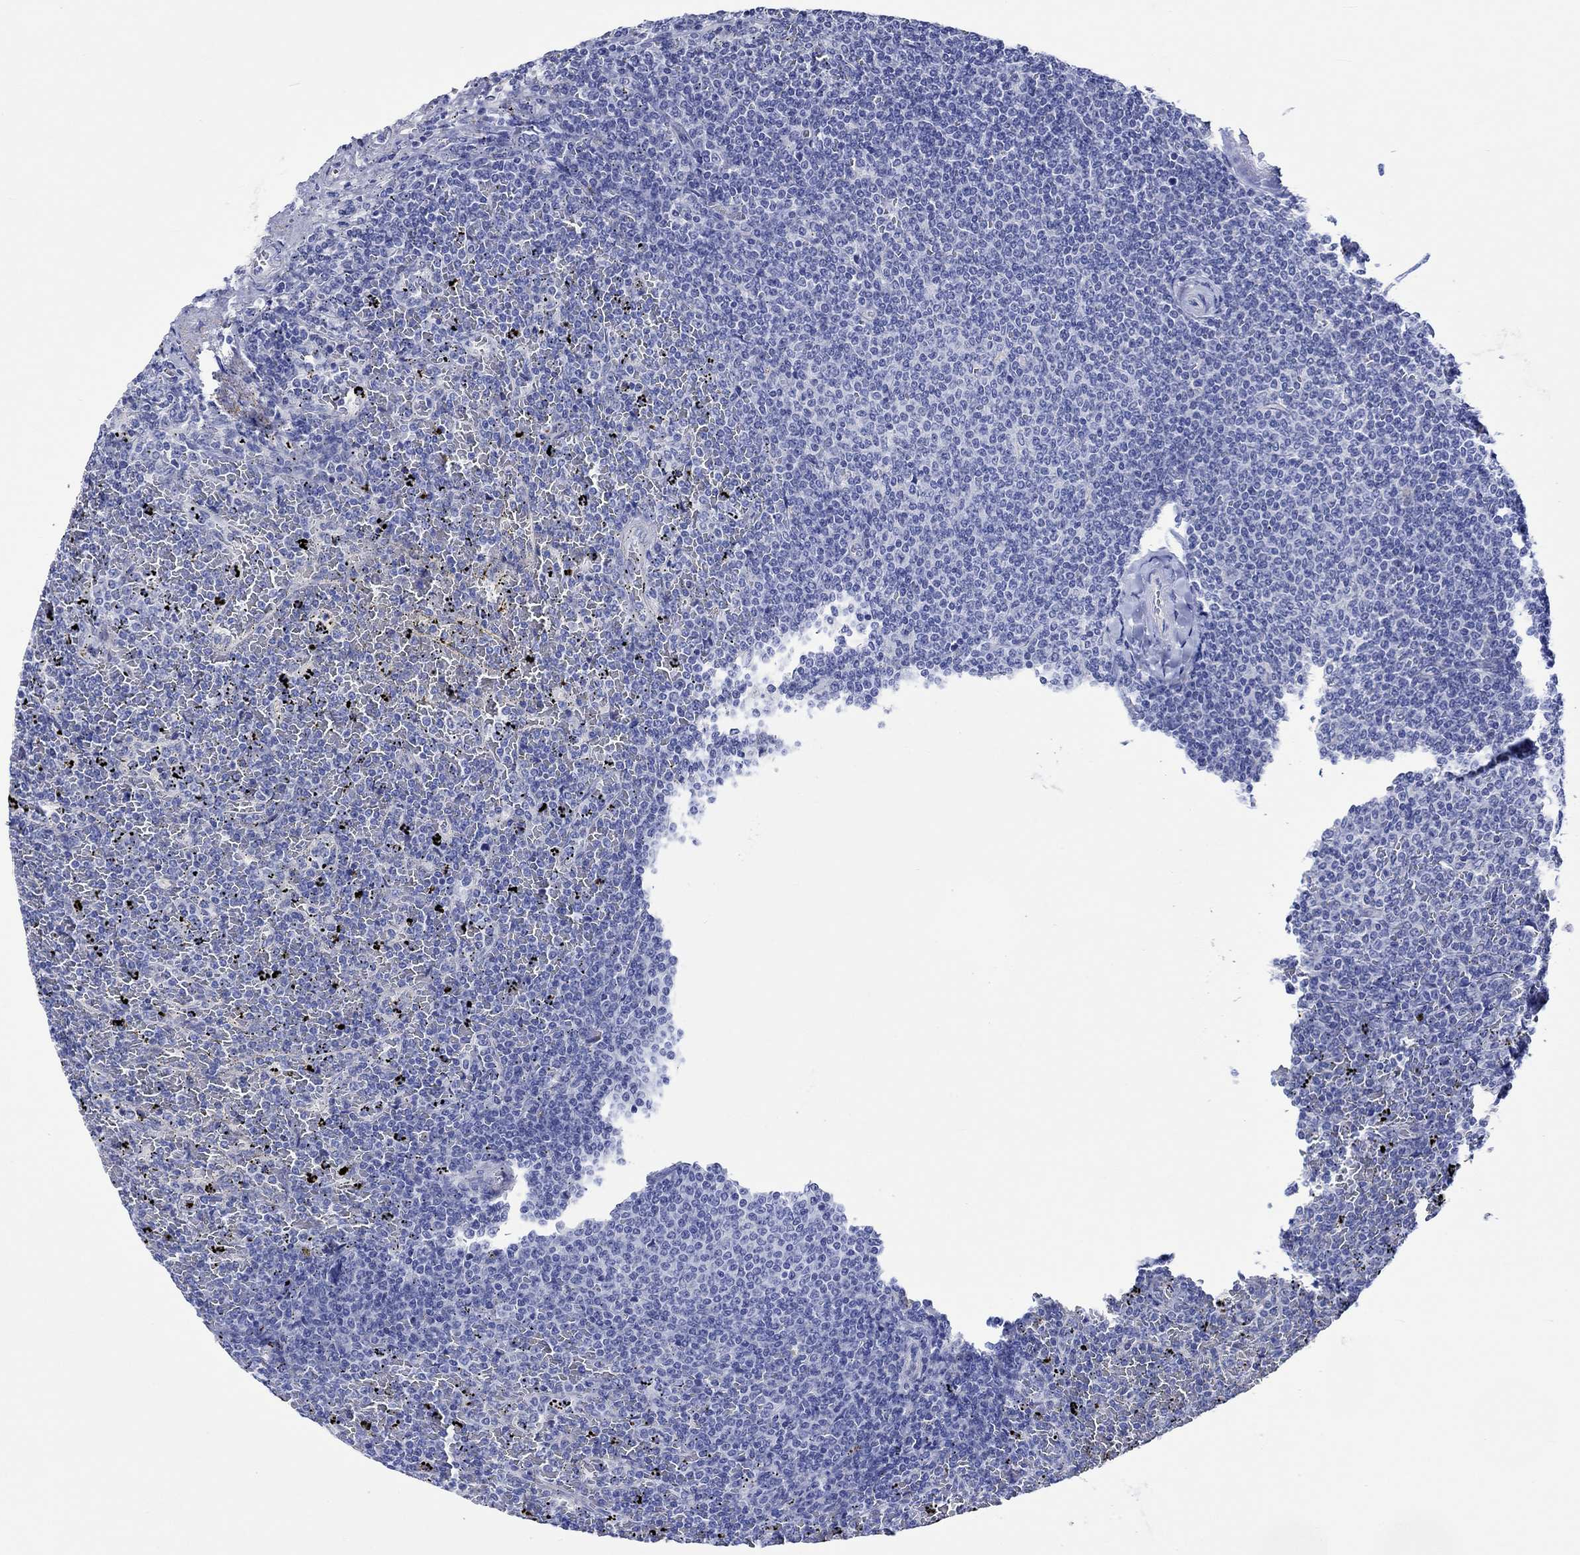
{"staining": {"intensity": "negative", "quantity": "none", "location": "none"}, "tissue": "lymphoma", "cell_type": "Tumor cells", "image_type": "cancer", "snomed": [{"axis": "morphology", "description": "Malignant lymphoma, non-Hodgkin's type, Low grade"}, {"axis": "topography", "description": "Spleen"}], "caption": "DAB immunohistochemical staining of low-grade malignant lymphoma, non-Hodgkin's type exhibits no significant expression in tumor cells.", "gene": "HARBI1", "patient": {"sex": "female", "age": 77}}